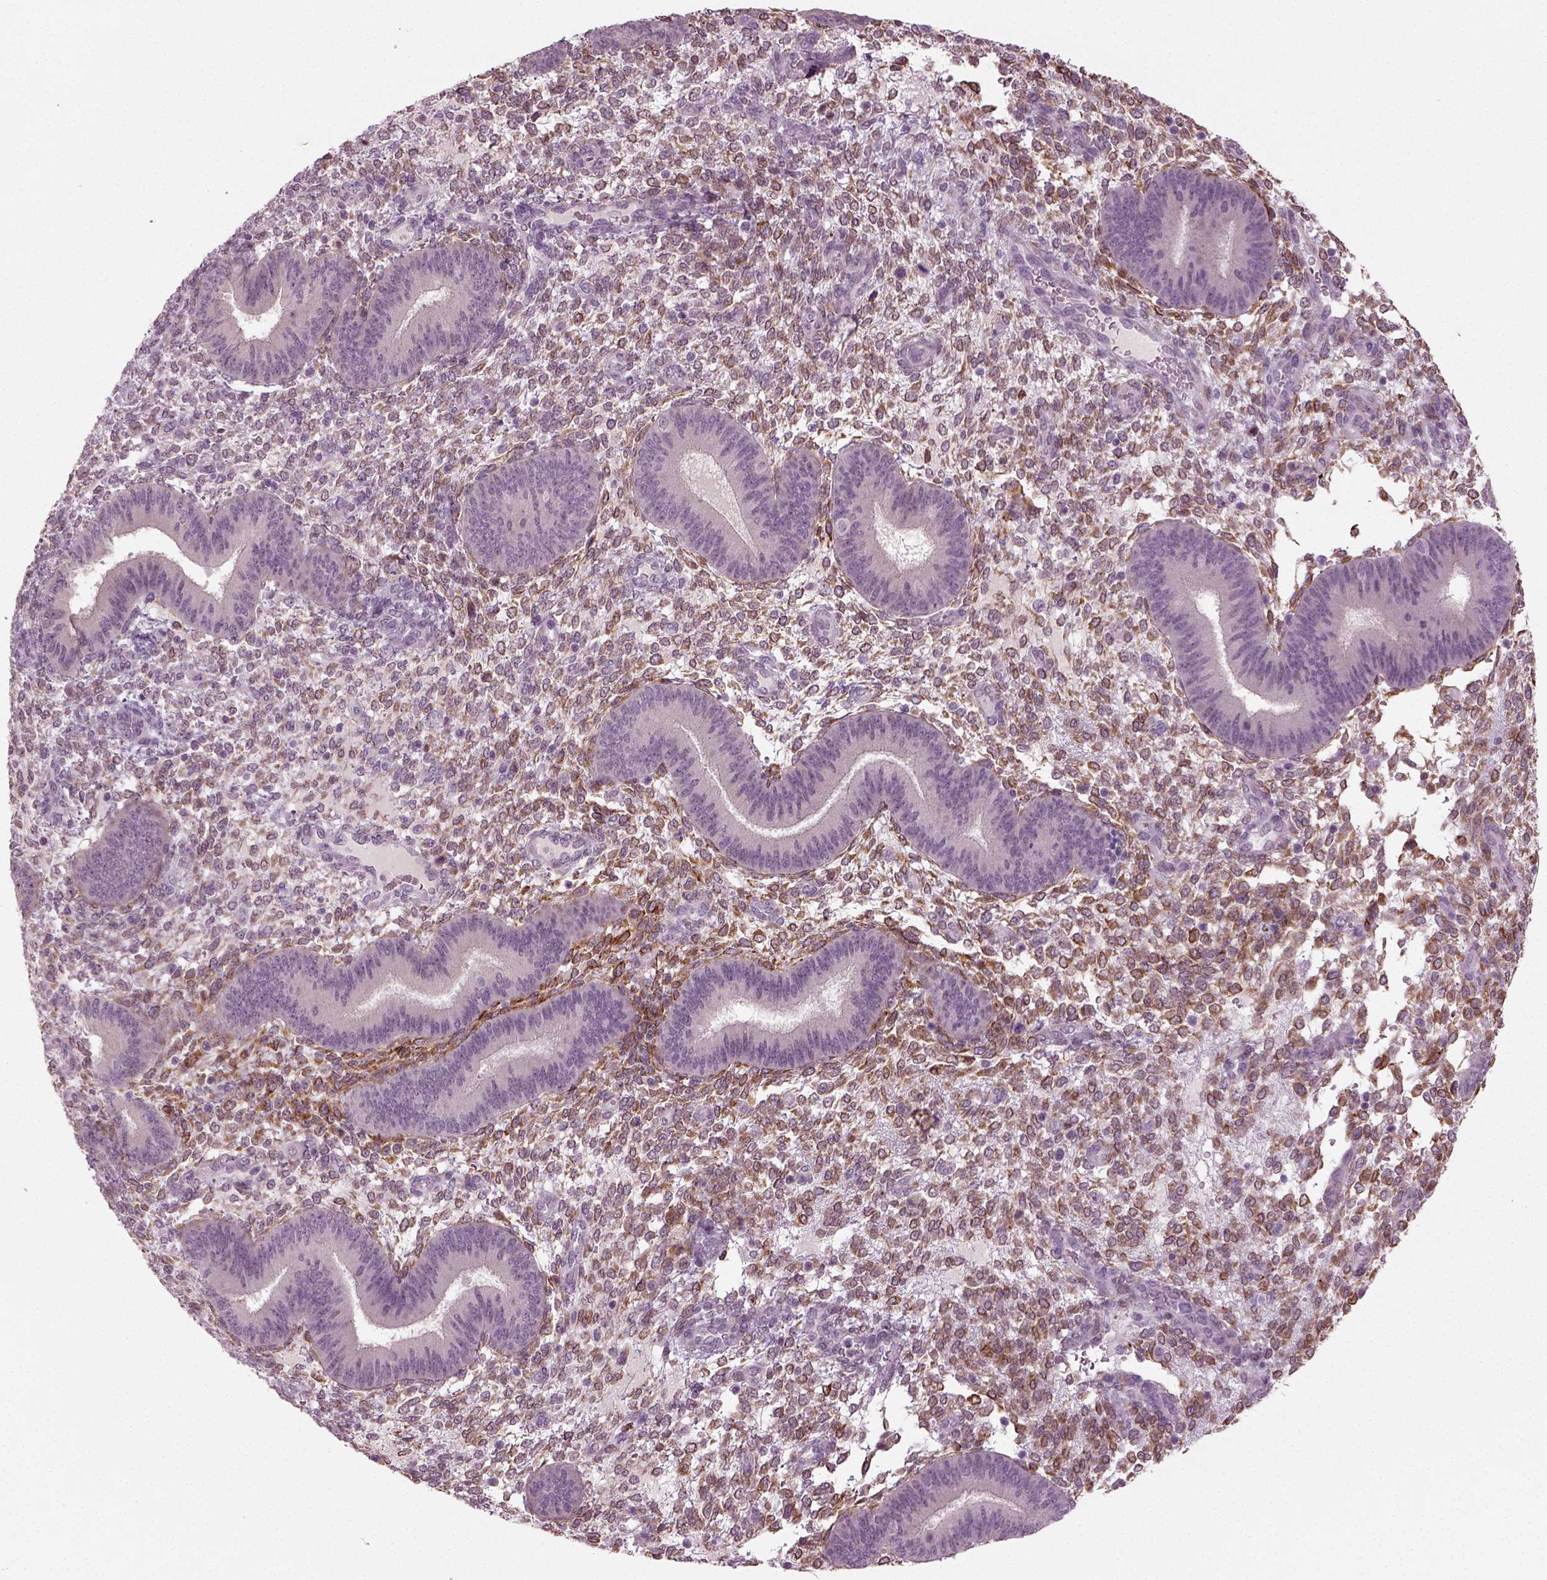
{"staining": {"intensity": "moderate", "quantity": "25%-75%", "location": "cytoplasmic/membranous"}, "tissue": "endometrium", "cell_type": "Cells in endometrial stroma", "image_type": "normal", "snomed": [{"axis": "morphology", "description": "Normal tissue, NOS"}, {"axis": "topography", "description": "Endometrium"}], "caption": "Immunohistochemical staining of normal endometrium shows moderate cytoplasmic/membranous protein staining in about 25%-75% of cells in endometrial stroma. (DAB (3,3'-diaminobenzidine) = brown stain, brightfield microscopy at high magnification).", "gene": "SYNGAP1", "patient": {"sex": "female", "age": 39}}